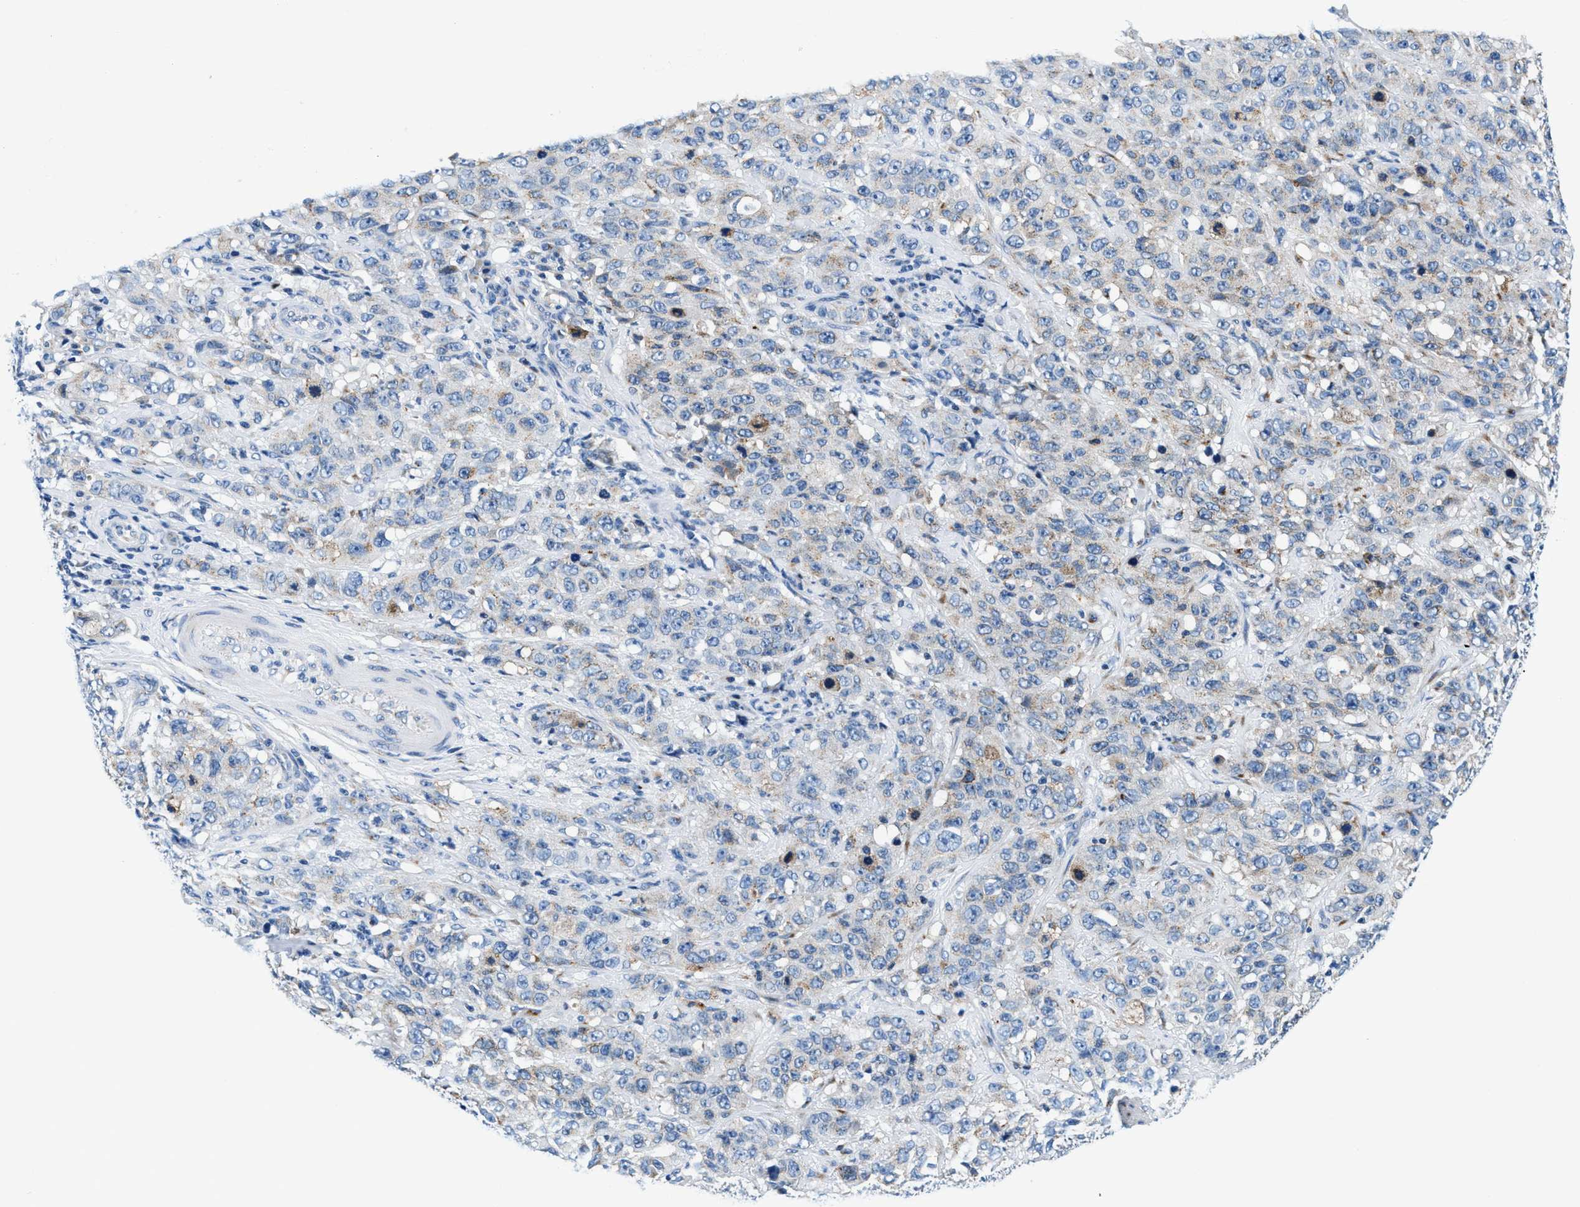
{"staining": {"intensity": "weak", "quantity": "<25%", "location": "cytoplasmic/membranous"}, "tissue": "stomach cancer", "cell_type": "Tumor cells", "image_type": "cancer", "snomed": [{"axis": "morphology", "description": "Adenocarcinoma, NOS"}, {"axis": "topography", "description": "Stomach"}], "caption": "Human stomach cancer stained for a protein using immunohistochemistry (IHC) demonstrates no staining in tumor cells.", "gene": "VPS53", "patient": {"sex": "male", "age": 48}}